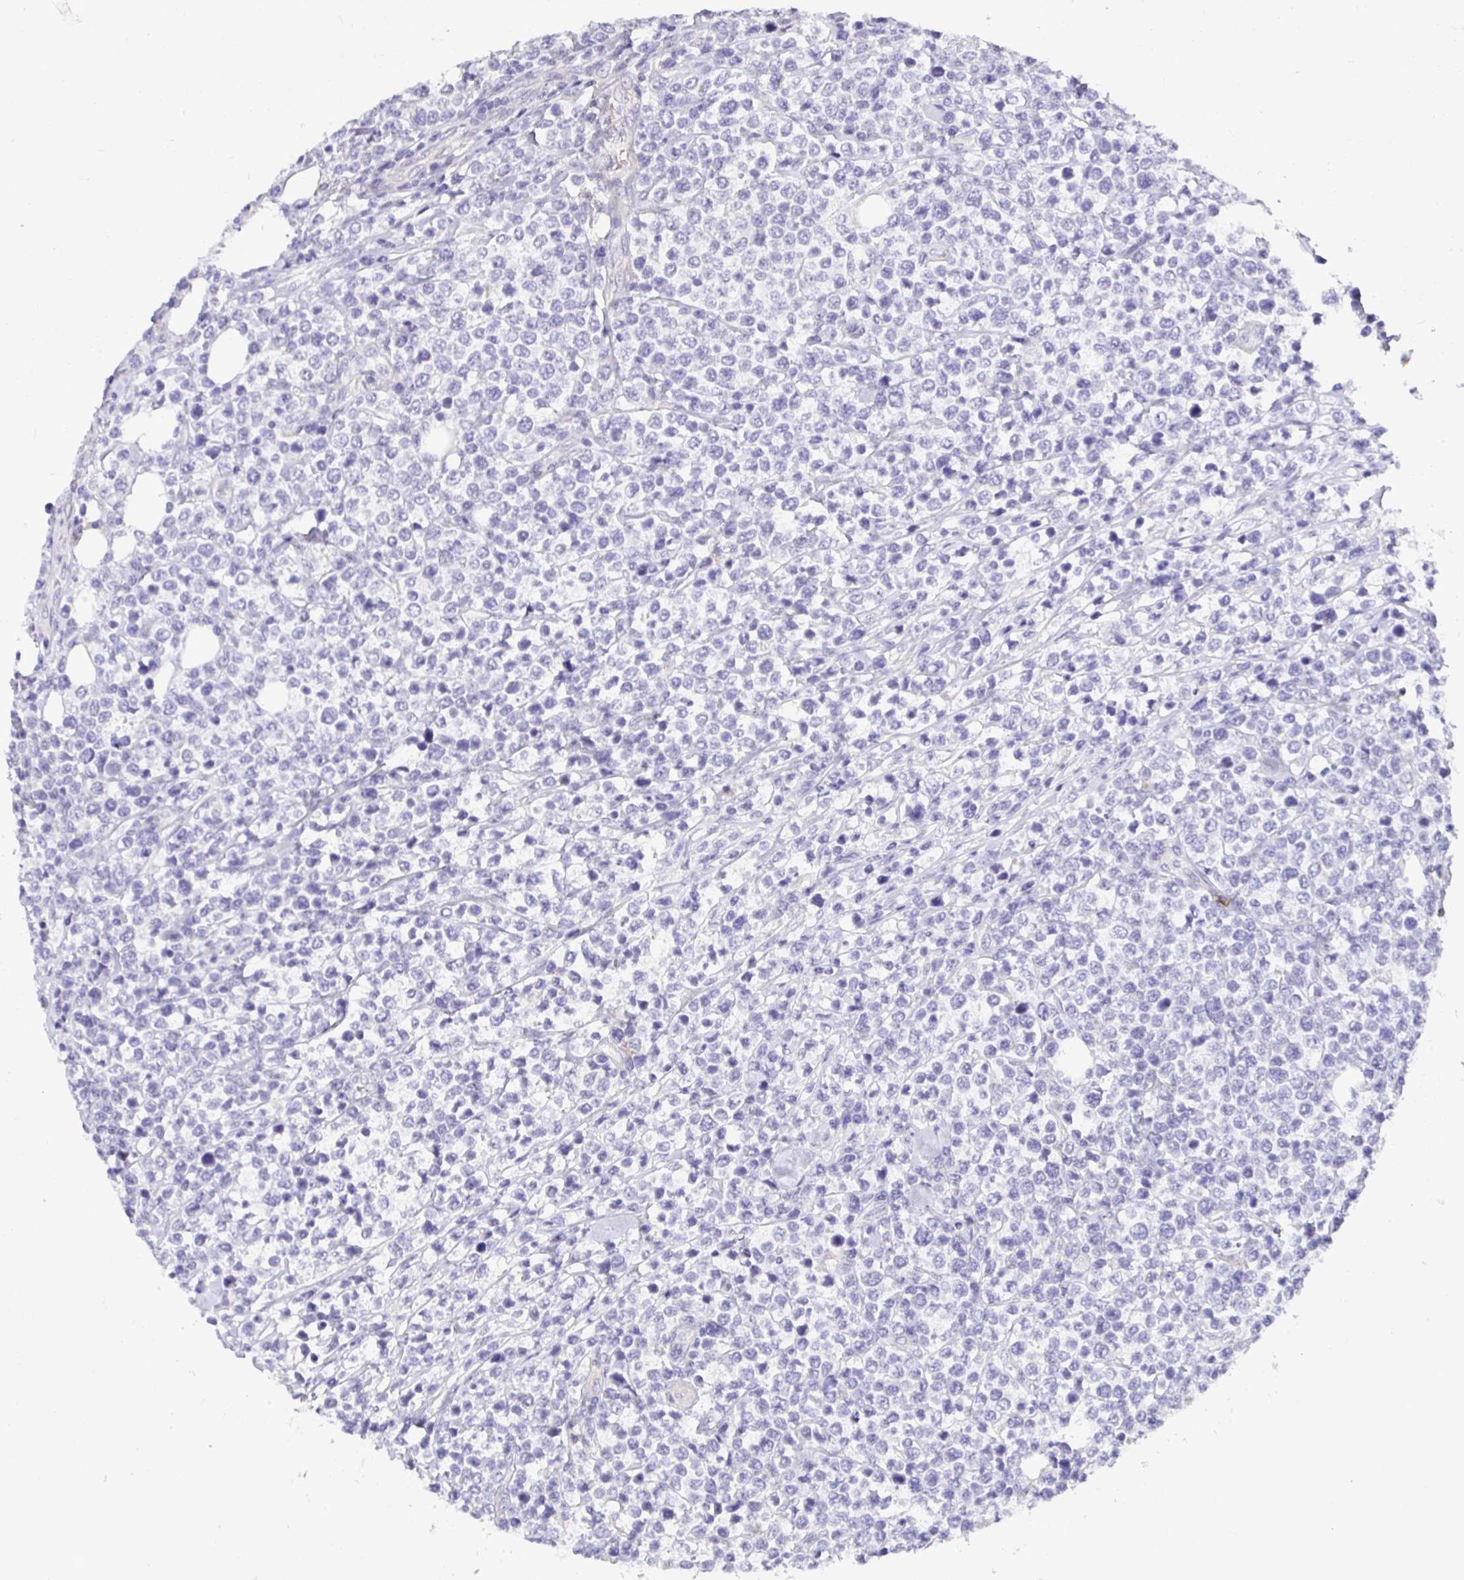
{"staining": {"intensity": "negative", "quantity": "none", "location": "none"}, "tissue": "lymphoma", "cell_type": "Tumor cells", "image_type": "cancer", "snomed": [{"axis": "morphology", "description": "Malignant lymphoma, non-Hodgkin's type, High grade"}, {"axis": "topography", "description": "Soft tissue"}], "caption": "DAB immunohistochemical staining of human lymphoma reveals no significant expression in tumor cells.", "gene": "NUP188", "patient": {"sex": "female", "age": 56}}